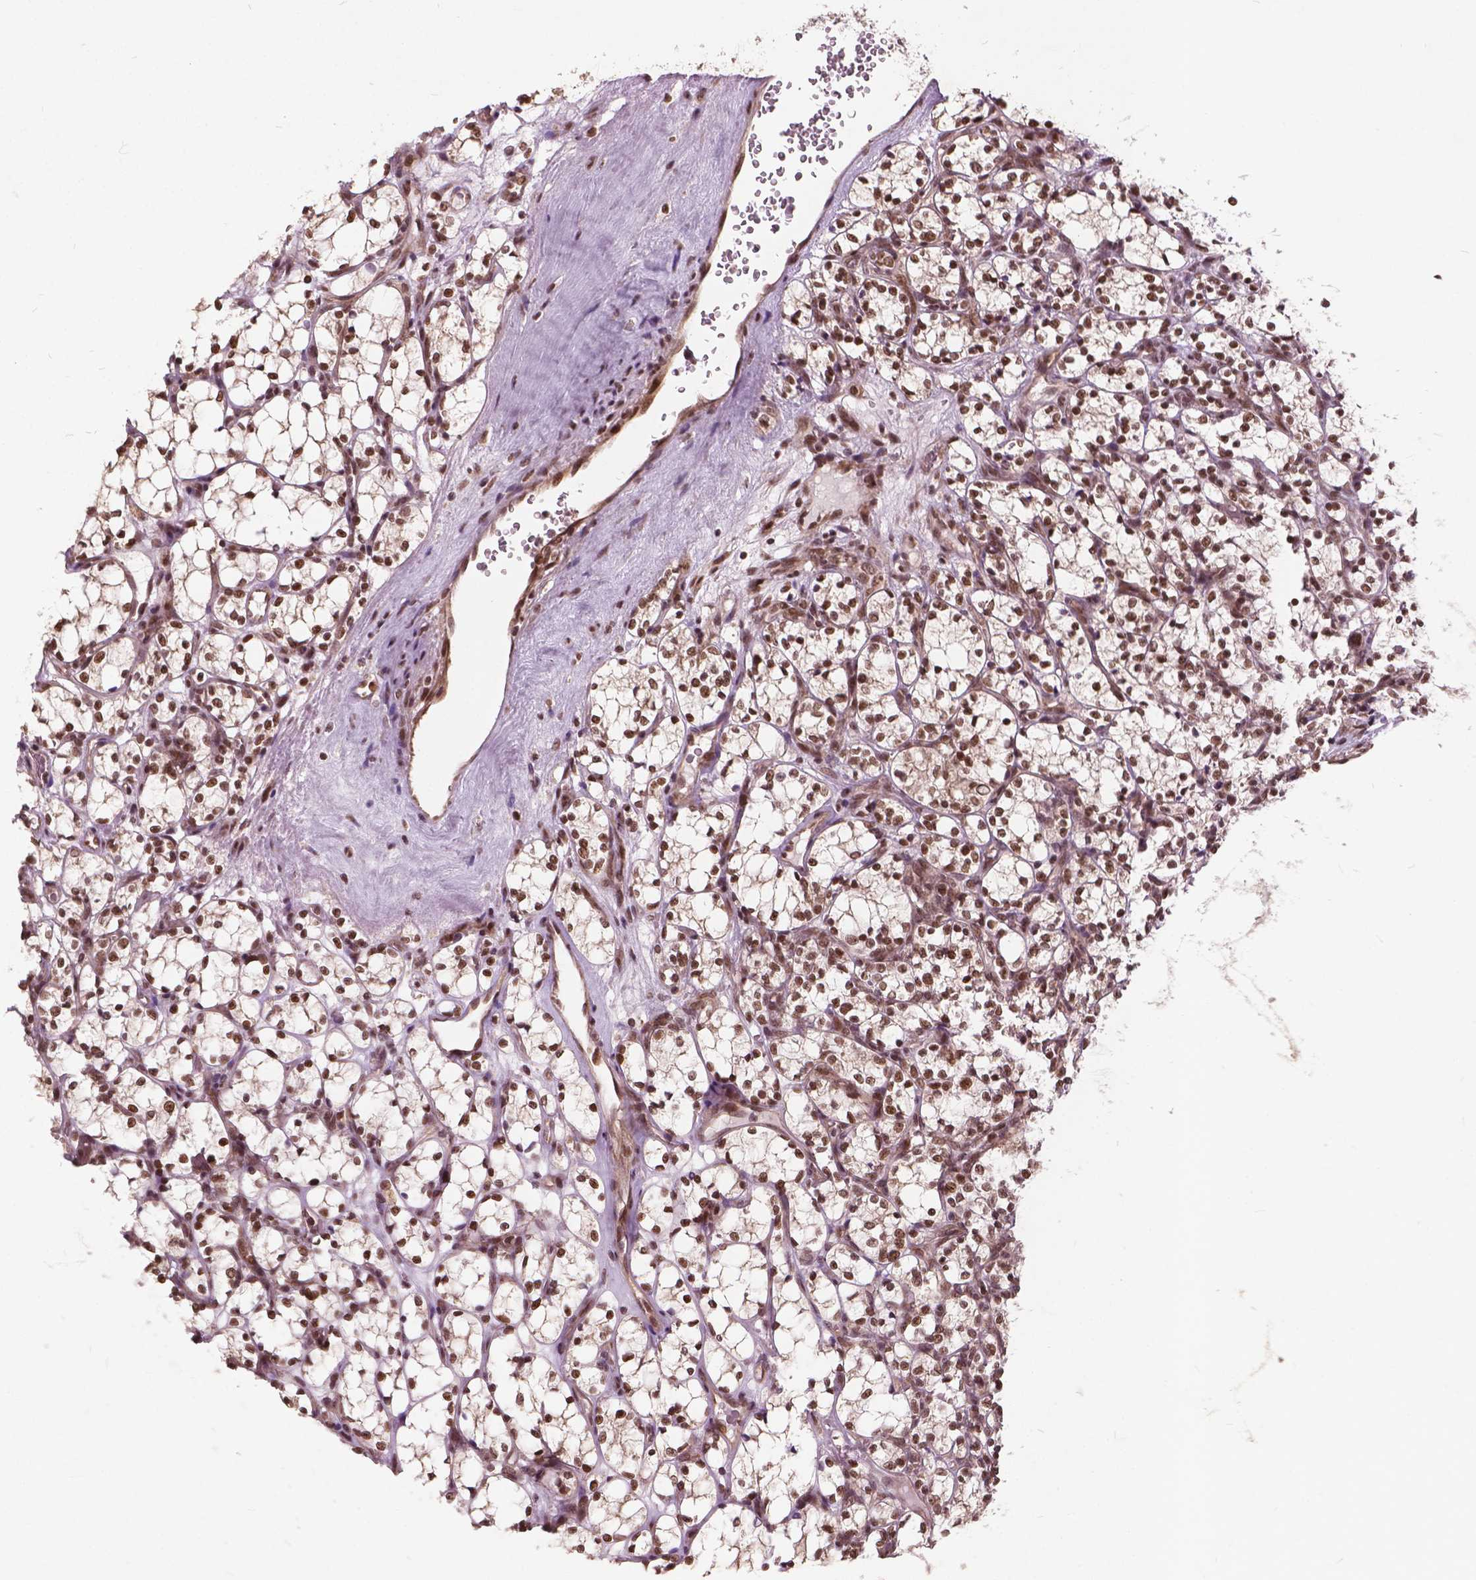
{"staining": {"intensity": "moderate", "quantity": ">75%", "location": "nuclear"}, "tissue": "renal cancer", "cell_type": "Tumor cells", "image_type": "cancer", "snomed": [{"axis": "morphology", "description": "Adenocarcinoma, NOS"}, {"axis": "topography", "description": "Kidney"}], "caption": "Renal cancer (adenocarcinoma) tissue demonstrates moderate nuclear staining in about >75% of tumor cells", "gene": "GPS2", "patient": {"sex": "female", "age": 69}}